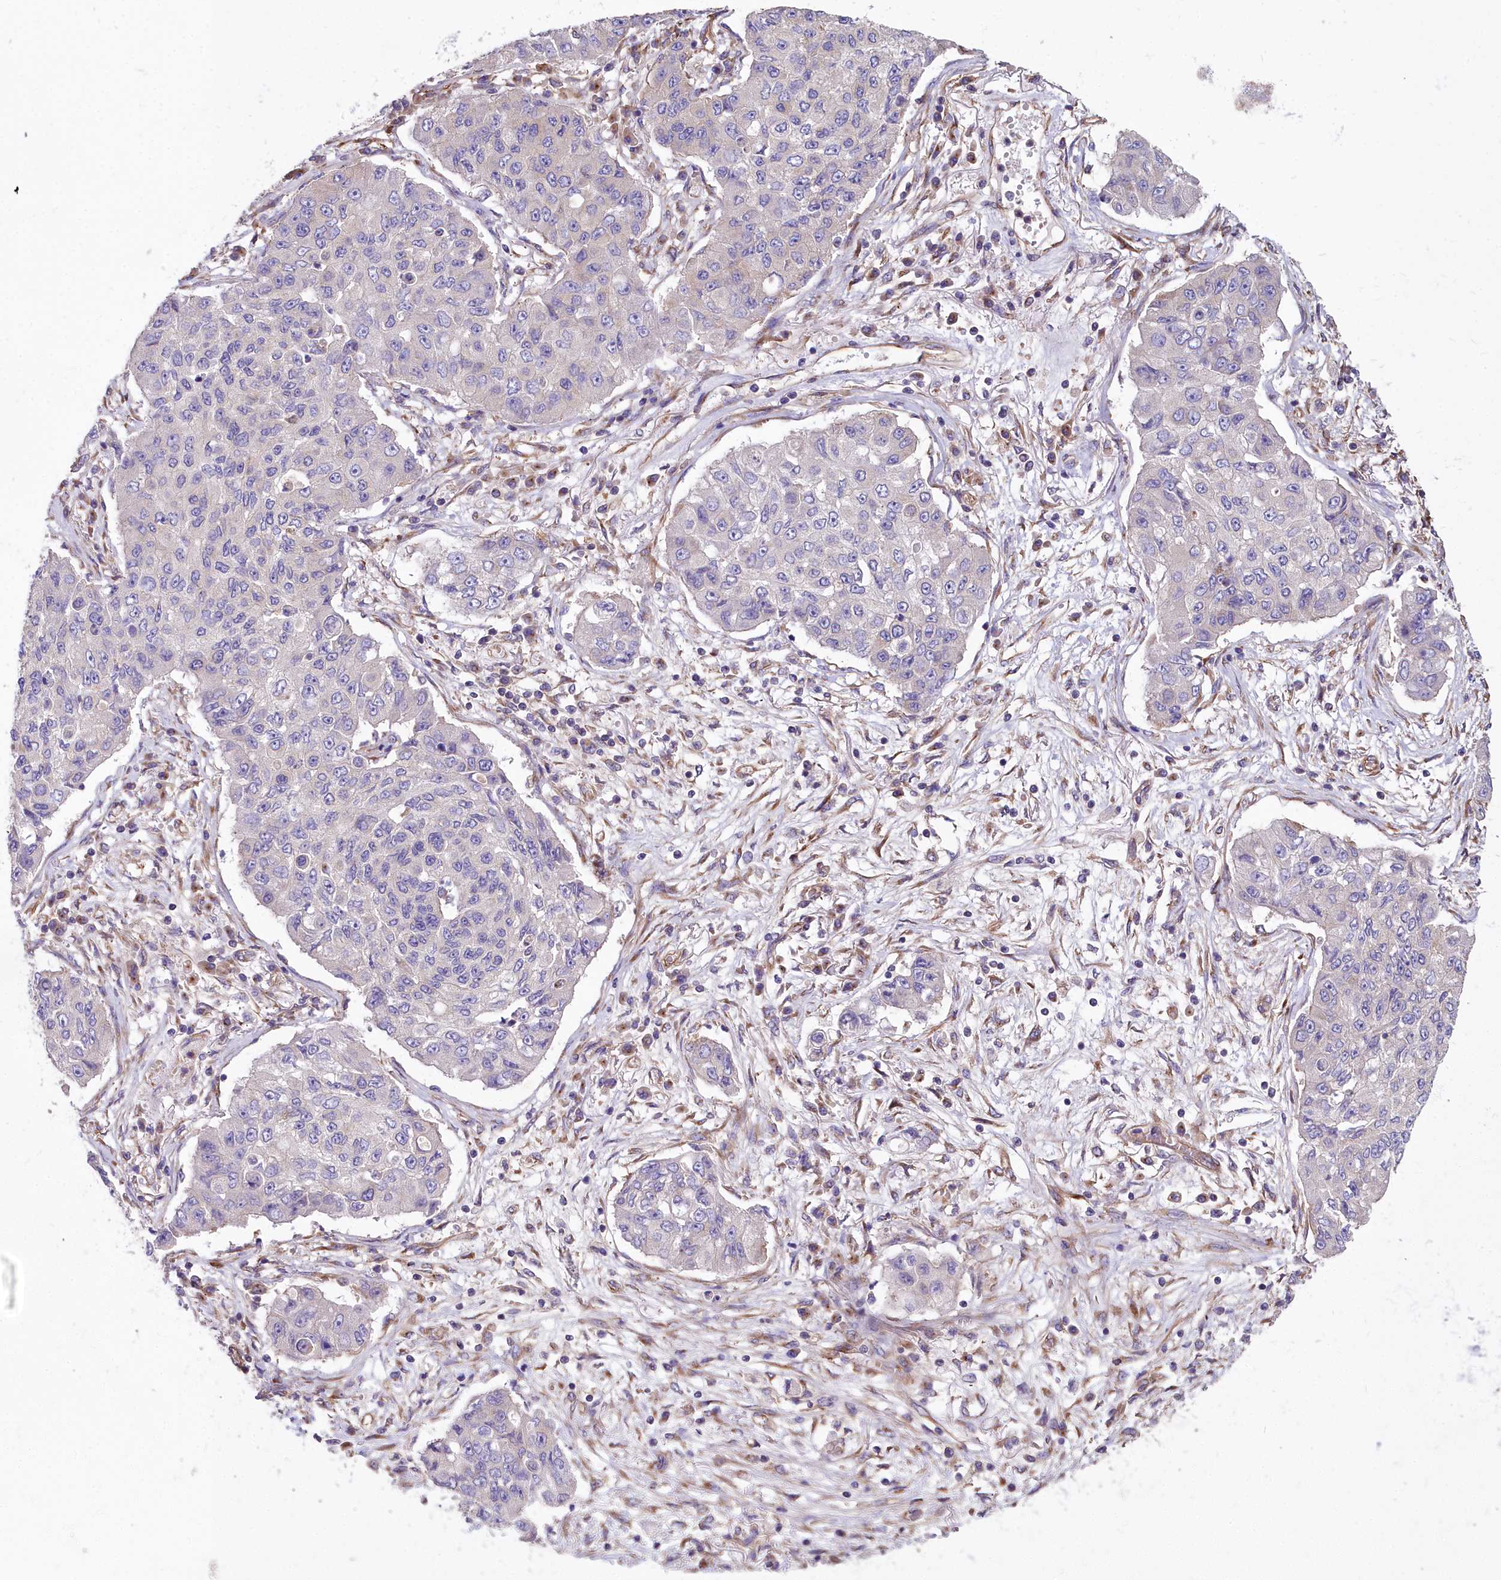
{"staining": {"intensity": "negative", "quantity": "none", "location": "none"}, "tissue": "lung cancer", "cell_type": "Tumor cells", "image_type": "cancer", "snomed": [{"axis": "morphology", "description": "Squamous cell carcinoma, NOS"}, {"axis": "topography", "description": "Lung"}], "caption": "Lung cancer stained for a protein using immunohistochemistry (IHC) shows no staining tumor cells.", "gene": "DCTN3", "patient": {"sex": "male", "age": 74}}